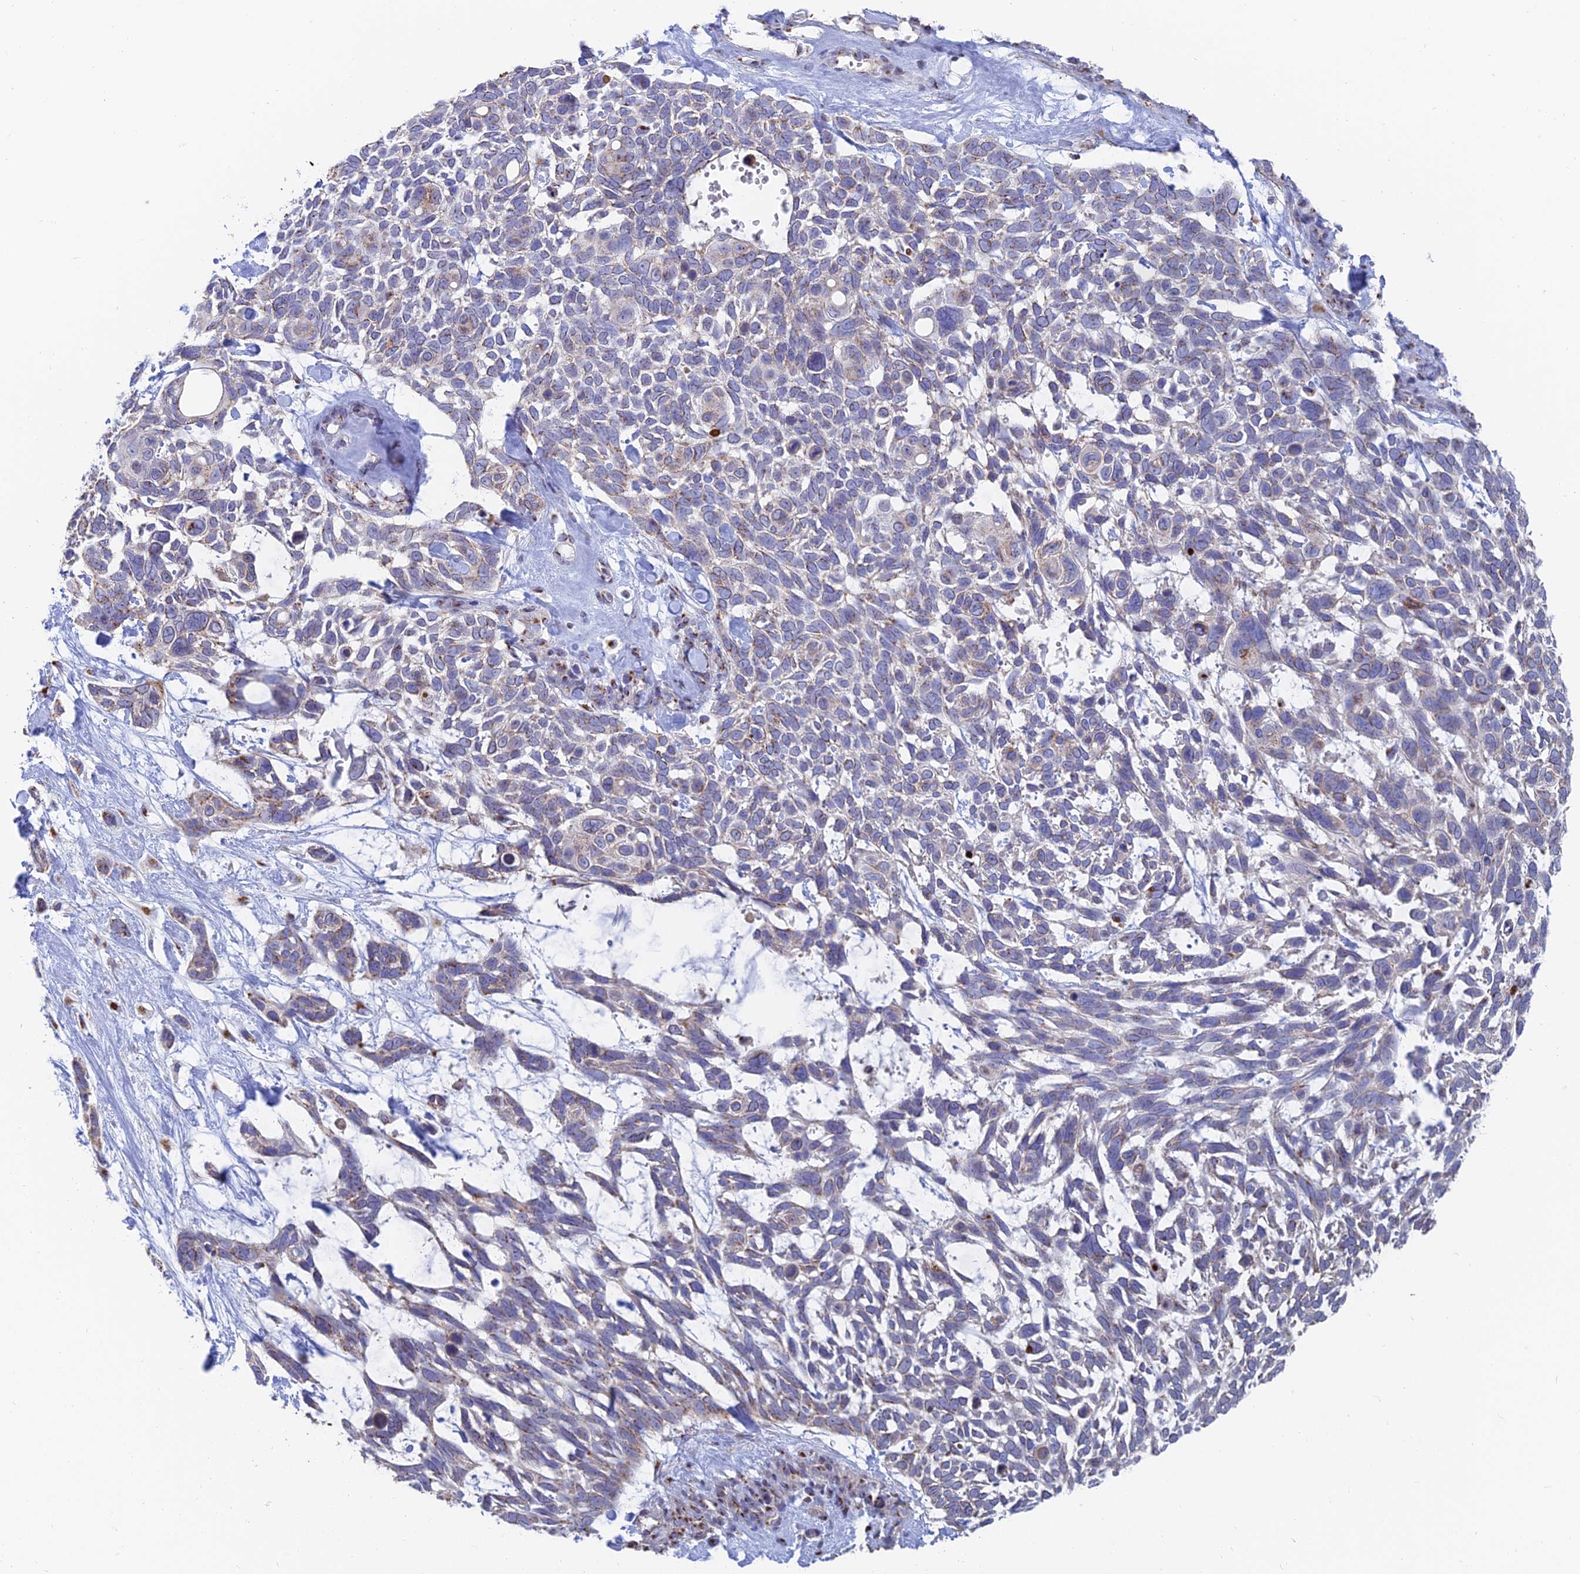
{"staining": {"intensity": "weak", "quantity": "<25%", "location": "cytoplasmic/membranous"}, "tissue": "skin cancer", "cell_type": "Tumor cells", "image_type": "cancer", "snomed": [{"axis": "morphology", "description": "Basal cell carcinoma"}, {"axis": "topography", "description": "Skin"}], "caption": "Immunohistochemistry (IHC) of human skin cancer reveals no positivity in tumor cells.", "gene": "HS2ST1", "patient": {"sex": "male", "age": 88}}